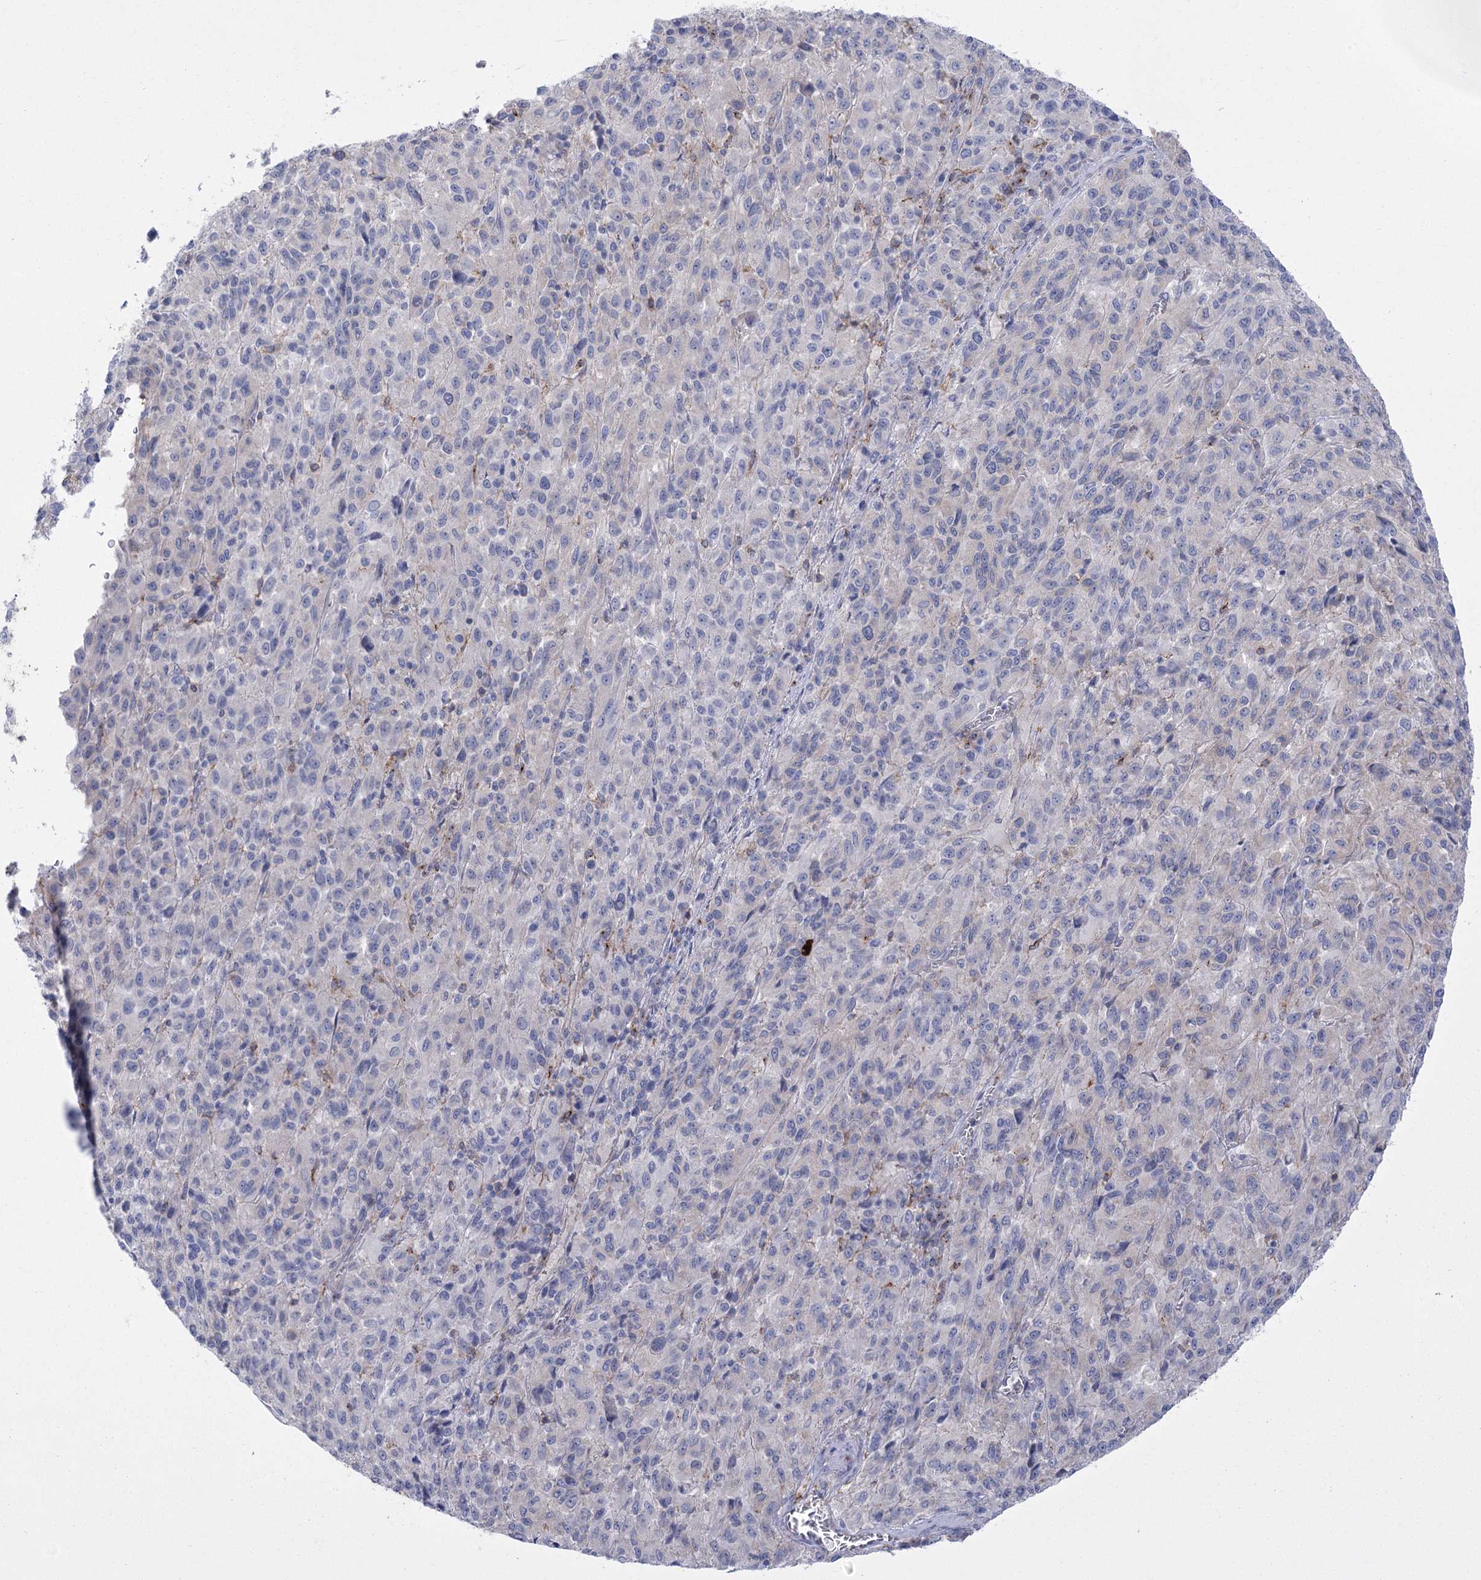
{"staining": {"intensity": "negative", "quantity": "none", "location": "none"}, "tissue": "melanoma", "cell_type": "Tumor cells", "image_type": "cancer", "snomed": [{"axis": "morphology", "description": "Malignant melanoma, Metastatic site"}, {"axis": "topography", "description": "Lung"}], "caption": "IHC photomicrograph of neoplastic tissue: human malignant melanoma (metastatic site) stained with DAB demonstrates no significant protein positivity in tumor cells.", "gene": "CCDC88A", "patient": {"sex": "male", "age": 64}}